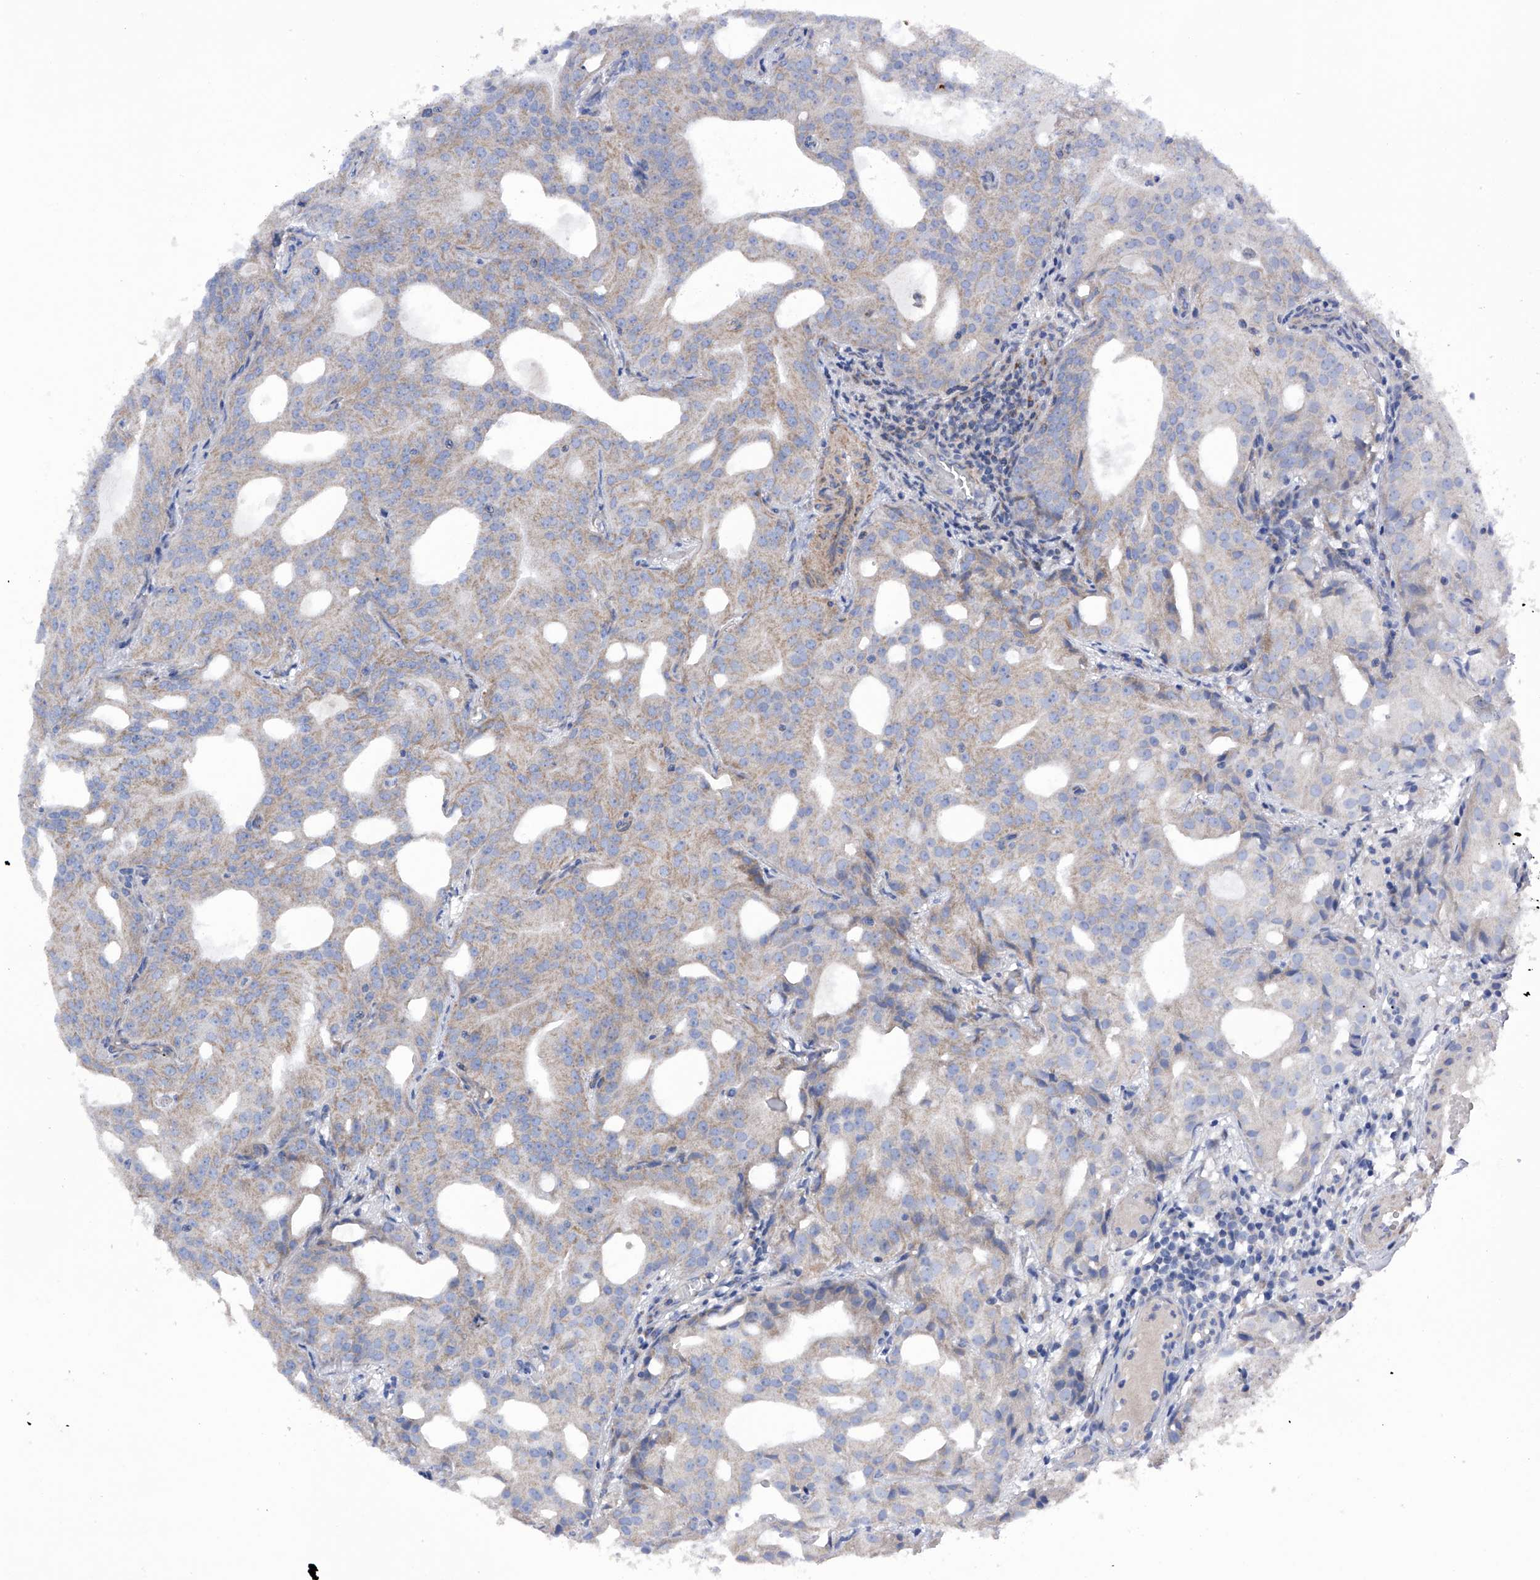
{"staining": {"intensity": "weak", "quantity": ">75%", "location": "cytoplasmic/membranous"}, "tissue": "prostate cancer", "cell_type": "Tumor cells", "image_type": "cancer", "snomed": [{"axis": "morphology", "description": "Adenocarcinoma, Medium grade"}, {"axis": "topography", "description": "Prostate"}], "caption": "Protein staining of prostate cancer tissue shows weak cytoplasmic/membranous positivity in approximately >75% of tumor cells.", "gene": "EFCAB2", "patient": {"sex": "male", "age": 88}}